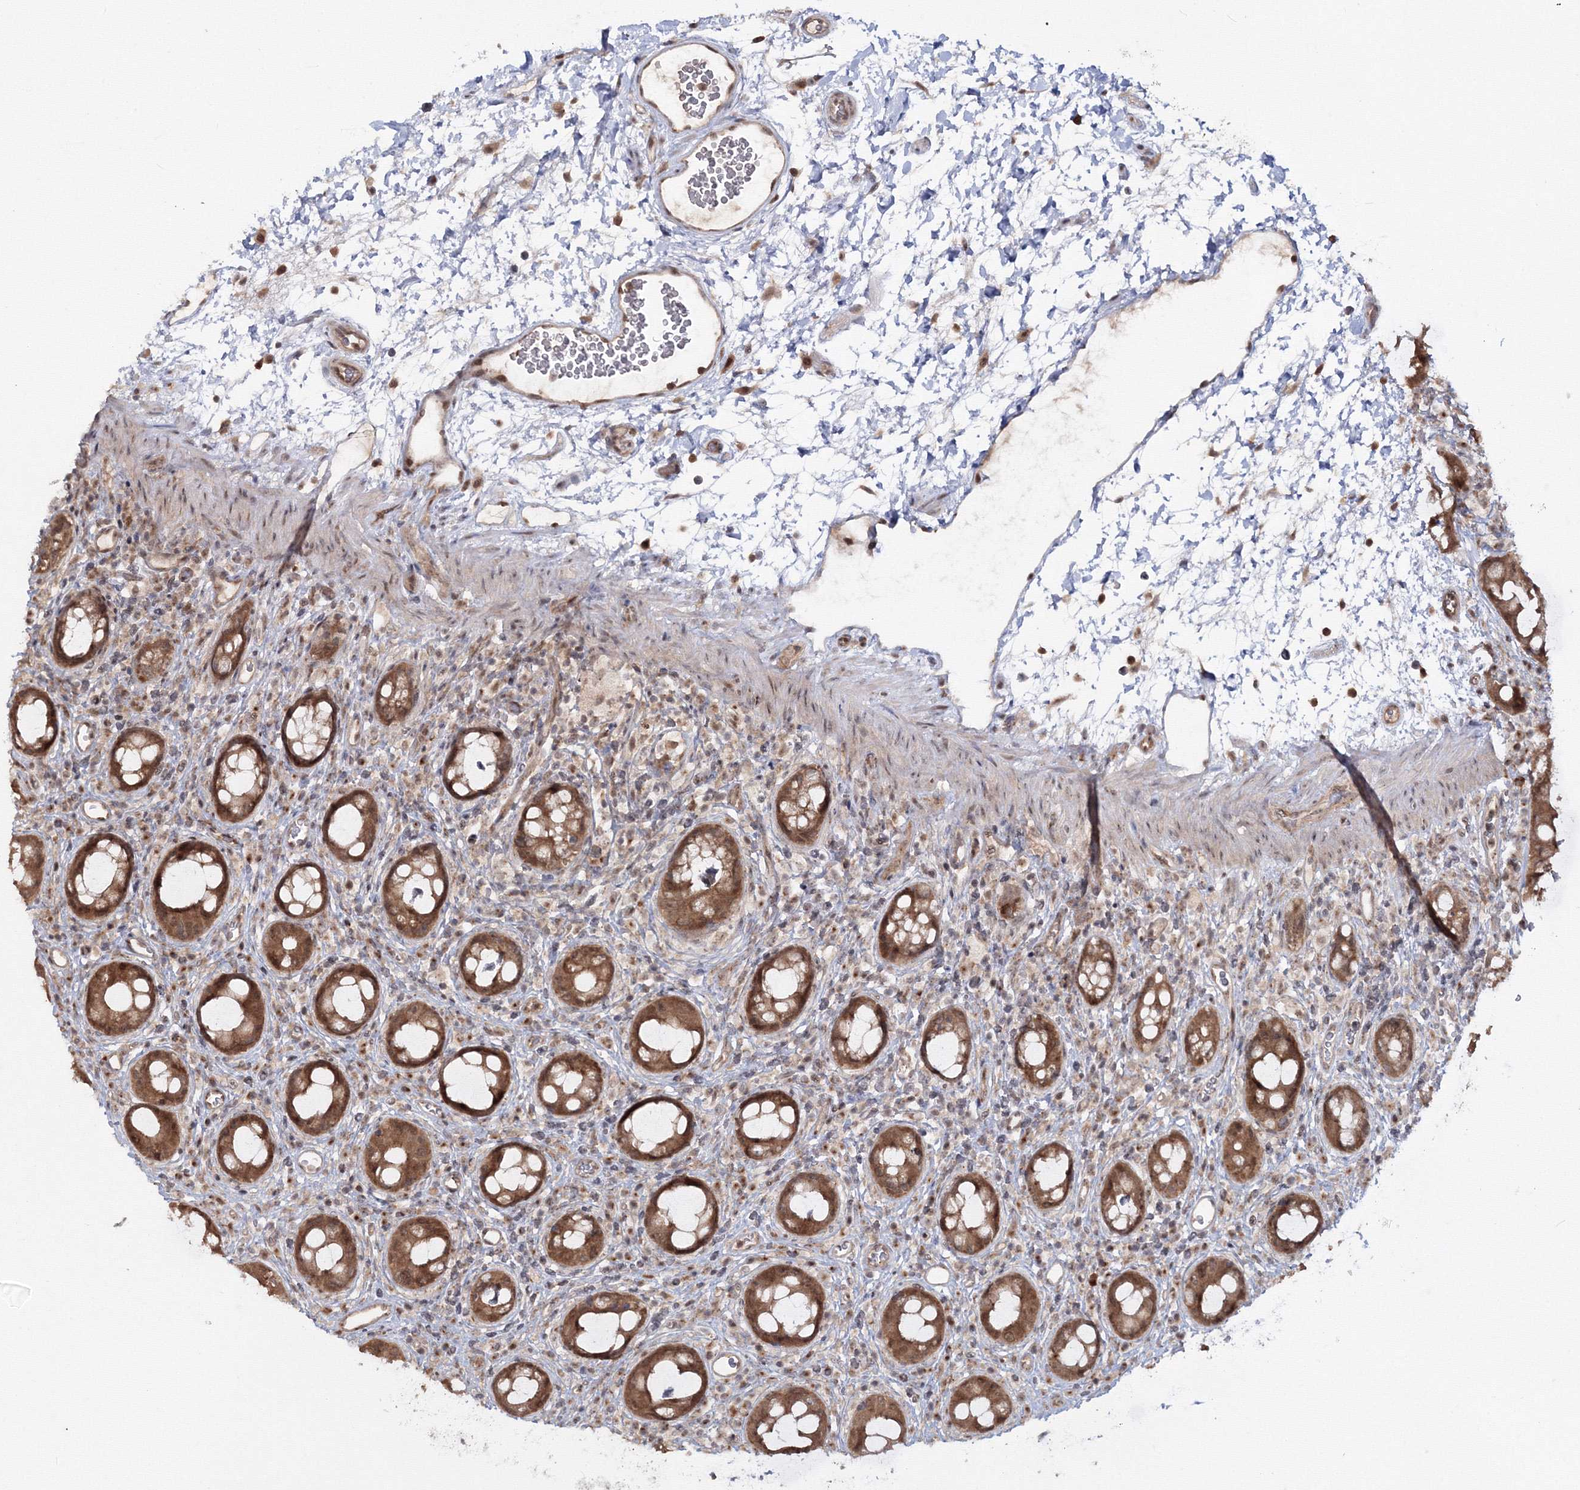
{"staining": {"intensity": "strong", "quantity": ">75%", "location": "cytoplasmic/membranous,nuclear"}, "tissue": "rectum", "cell_type": "Glandular cells", "image_type": "normal", "snomed": [{"axis": "morphology", "description": "Normal tissue, NOS"}, {"axis": "topography", "description": "Rectum"}], "caption": "The immunohistochemical stain labels strong cytoplasmic/membranous,nuclear expression in glandular cells of benign rectum. The protein is shown in brown color, while the nuclei are stained blue.", "gene": "ZFAND6", "patient": {"sex": "female", "age": 57}}